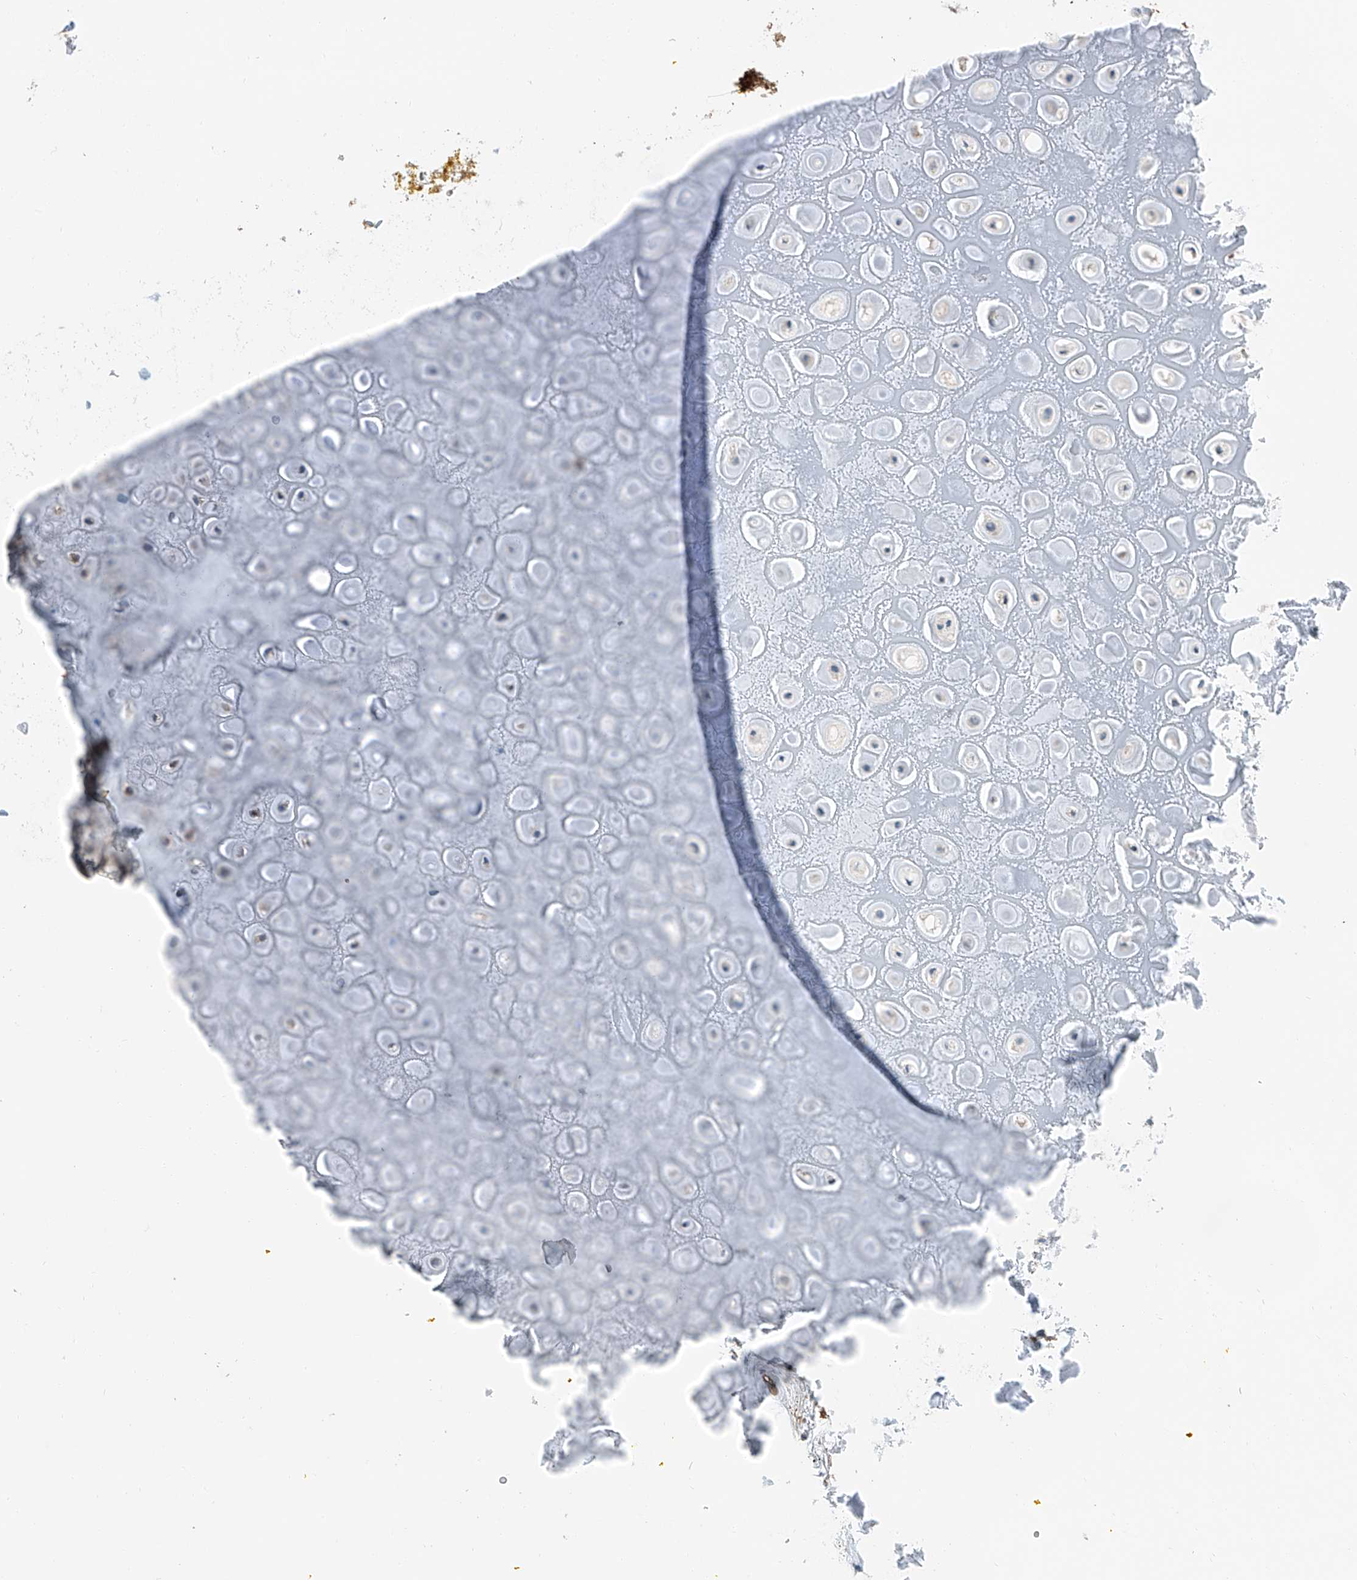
{"staining": {"intensity": "moderate", "quantity": ">75%", "location": "cytoplasmic/membranous"}, "tissue": "adipose tissue", "cell_type": "Adipocytes", "image_type": "normal", "snomed": [{"axis": "morphology", "description": "Normal tissue, NOS"}, {"axis": "morphology", "description": "Basal cell carcinoma"}, {"axis": "topography", "description": "Skin"}], "caption": "This is a micrograph of IHC staining of normal adipose tissue, which shows moderate expression in the cytoplasmic/membranous of adipocytes.", "gene": "THEMIS2", "patient": {"sex": "female", "age": 89}}